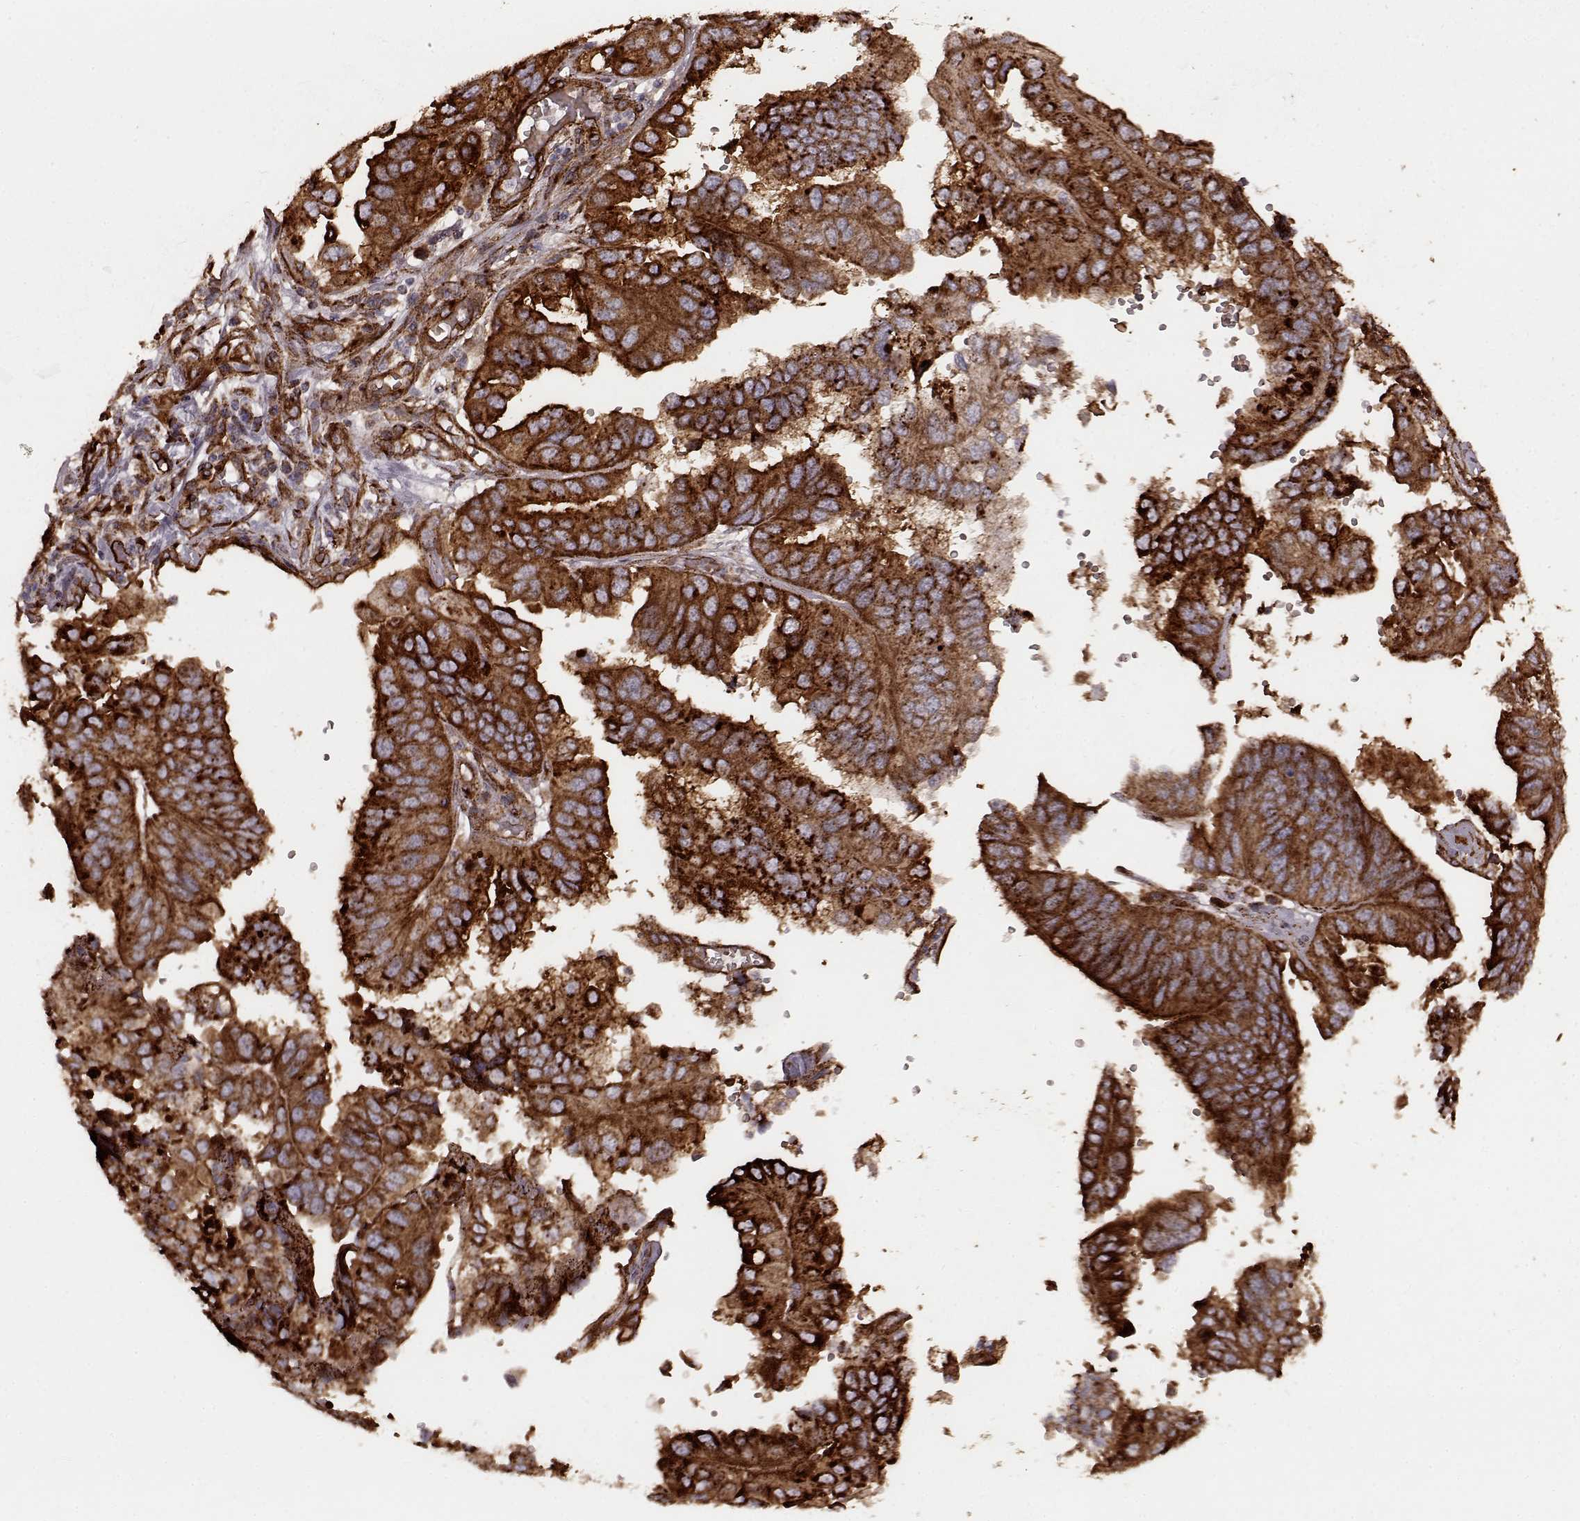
{"staining": {"intensity": "strong", "quantity": ">75%", "location": "cytoplasmic/membranous"}, "tissue": "ovarian cancer", "cell_type": "Tumor cells", "image_type": "cancer", "snomed": [{"axis": "morphology", "description": "Cystadenocarcinoma, serous, NOS"}, {"axis": "topography", "description": "Ovary"}], "caption": "Protein staining displays strong cytoplasmic/membranous expression in approximately >75% of tumor cells in ovarian cancer (serous cystadenocarcinoma).", "gene": "FXN", "patient": {"sex": "female", "age": 79}}